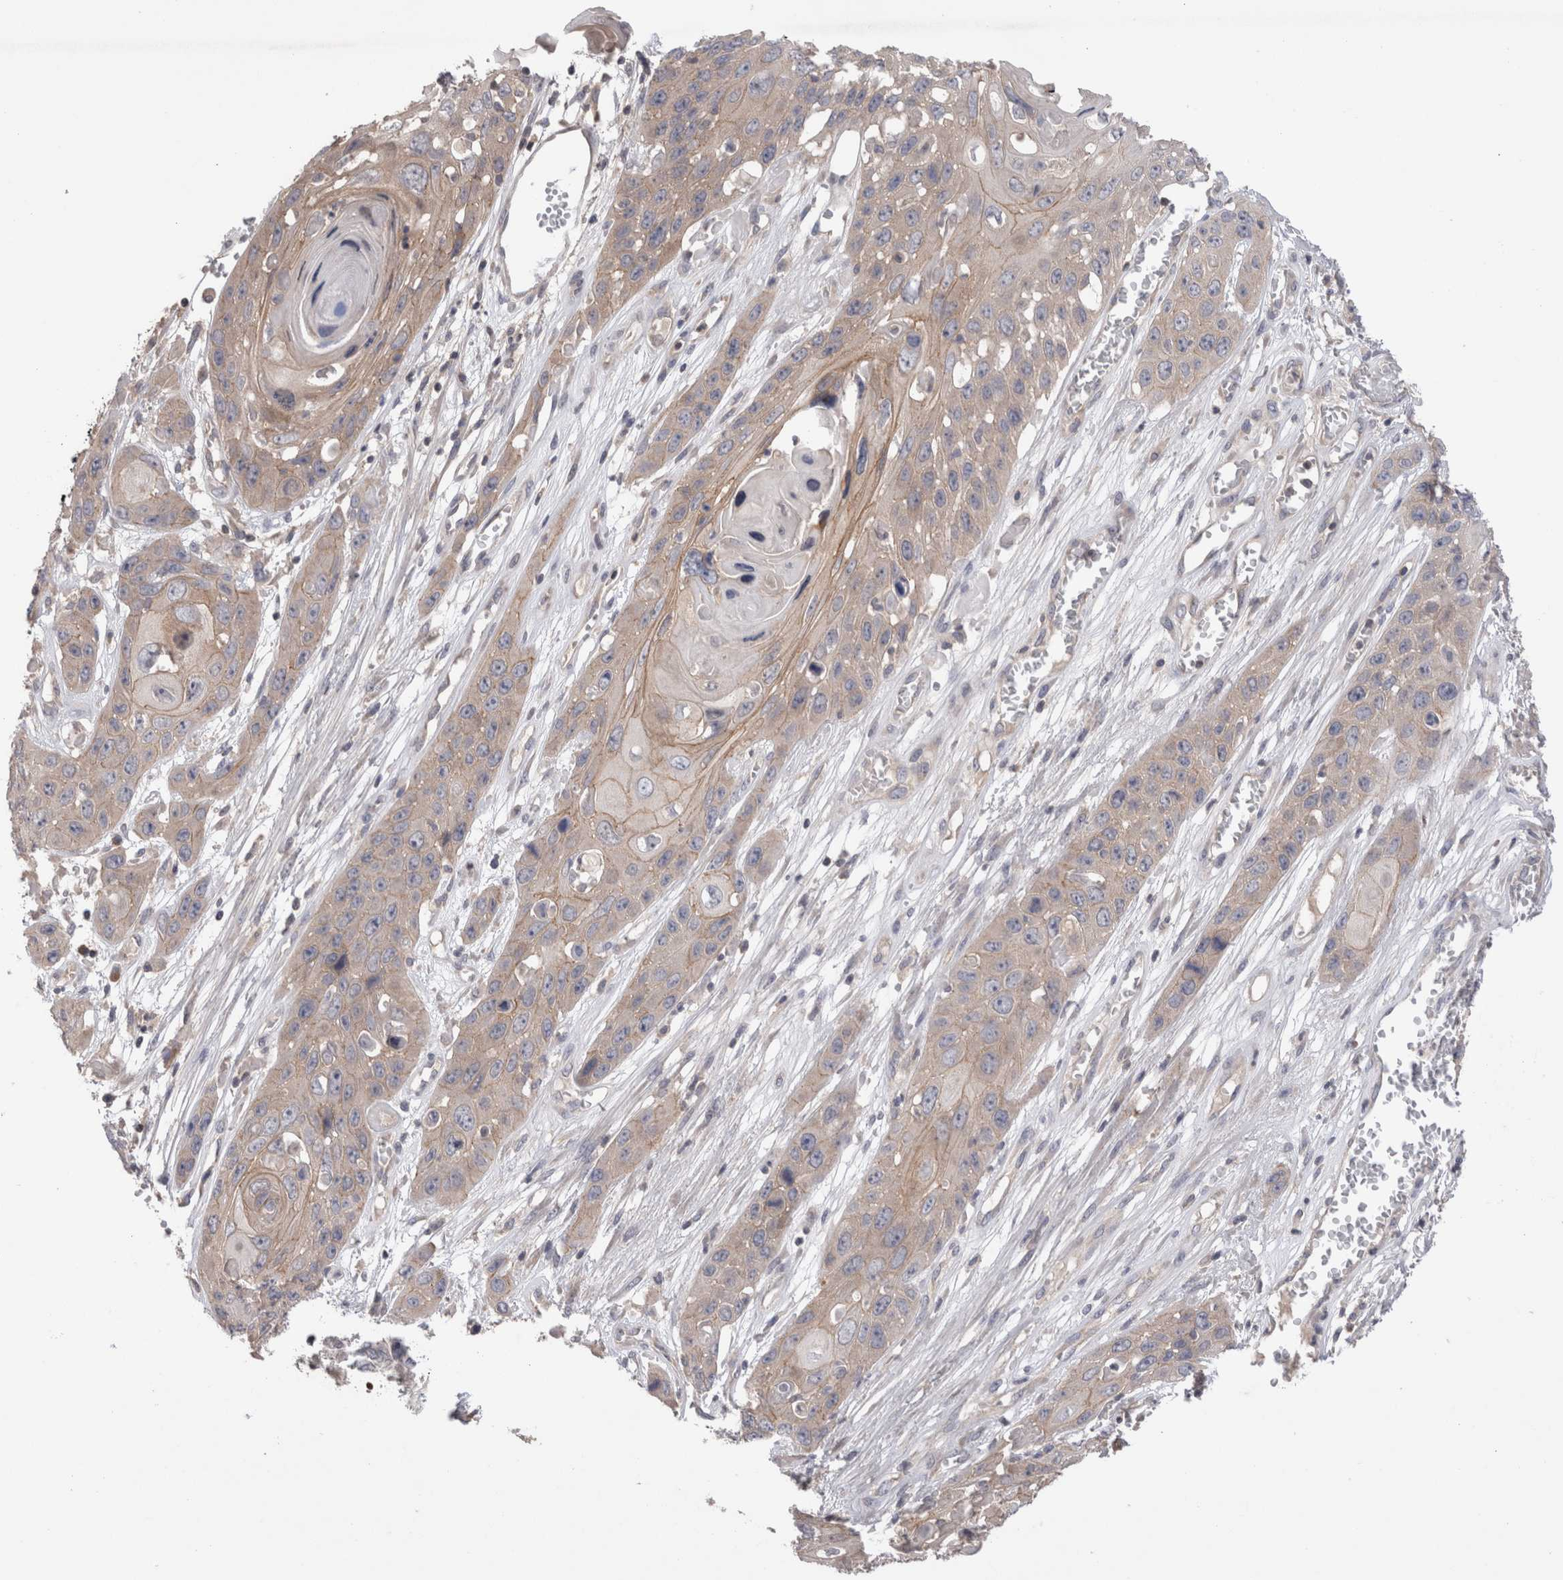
{"staining": {"intensity": "weak", "quantity": ">75%", "location": "cytoplasmic/membranous"}, "tissue": "skin cancer", "cell_type": "Tumor cells", "image_type": "cancer", "snomed": [{"axis": "morphology", "description": "Squamous cell carcinoma, NOS"}, {"axis": "topography", "description": "Skin"}], "caption": "DAB immunohistochemical staining of squamous cell carcinoma (skin) exhibits weak cytoplasmic/membranous protein positivity in approximately >75% of tumor cells.", "gene": "OTOR", "patient": {"sex": "male", "age": 55}}